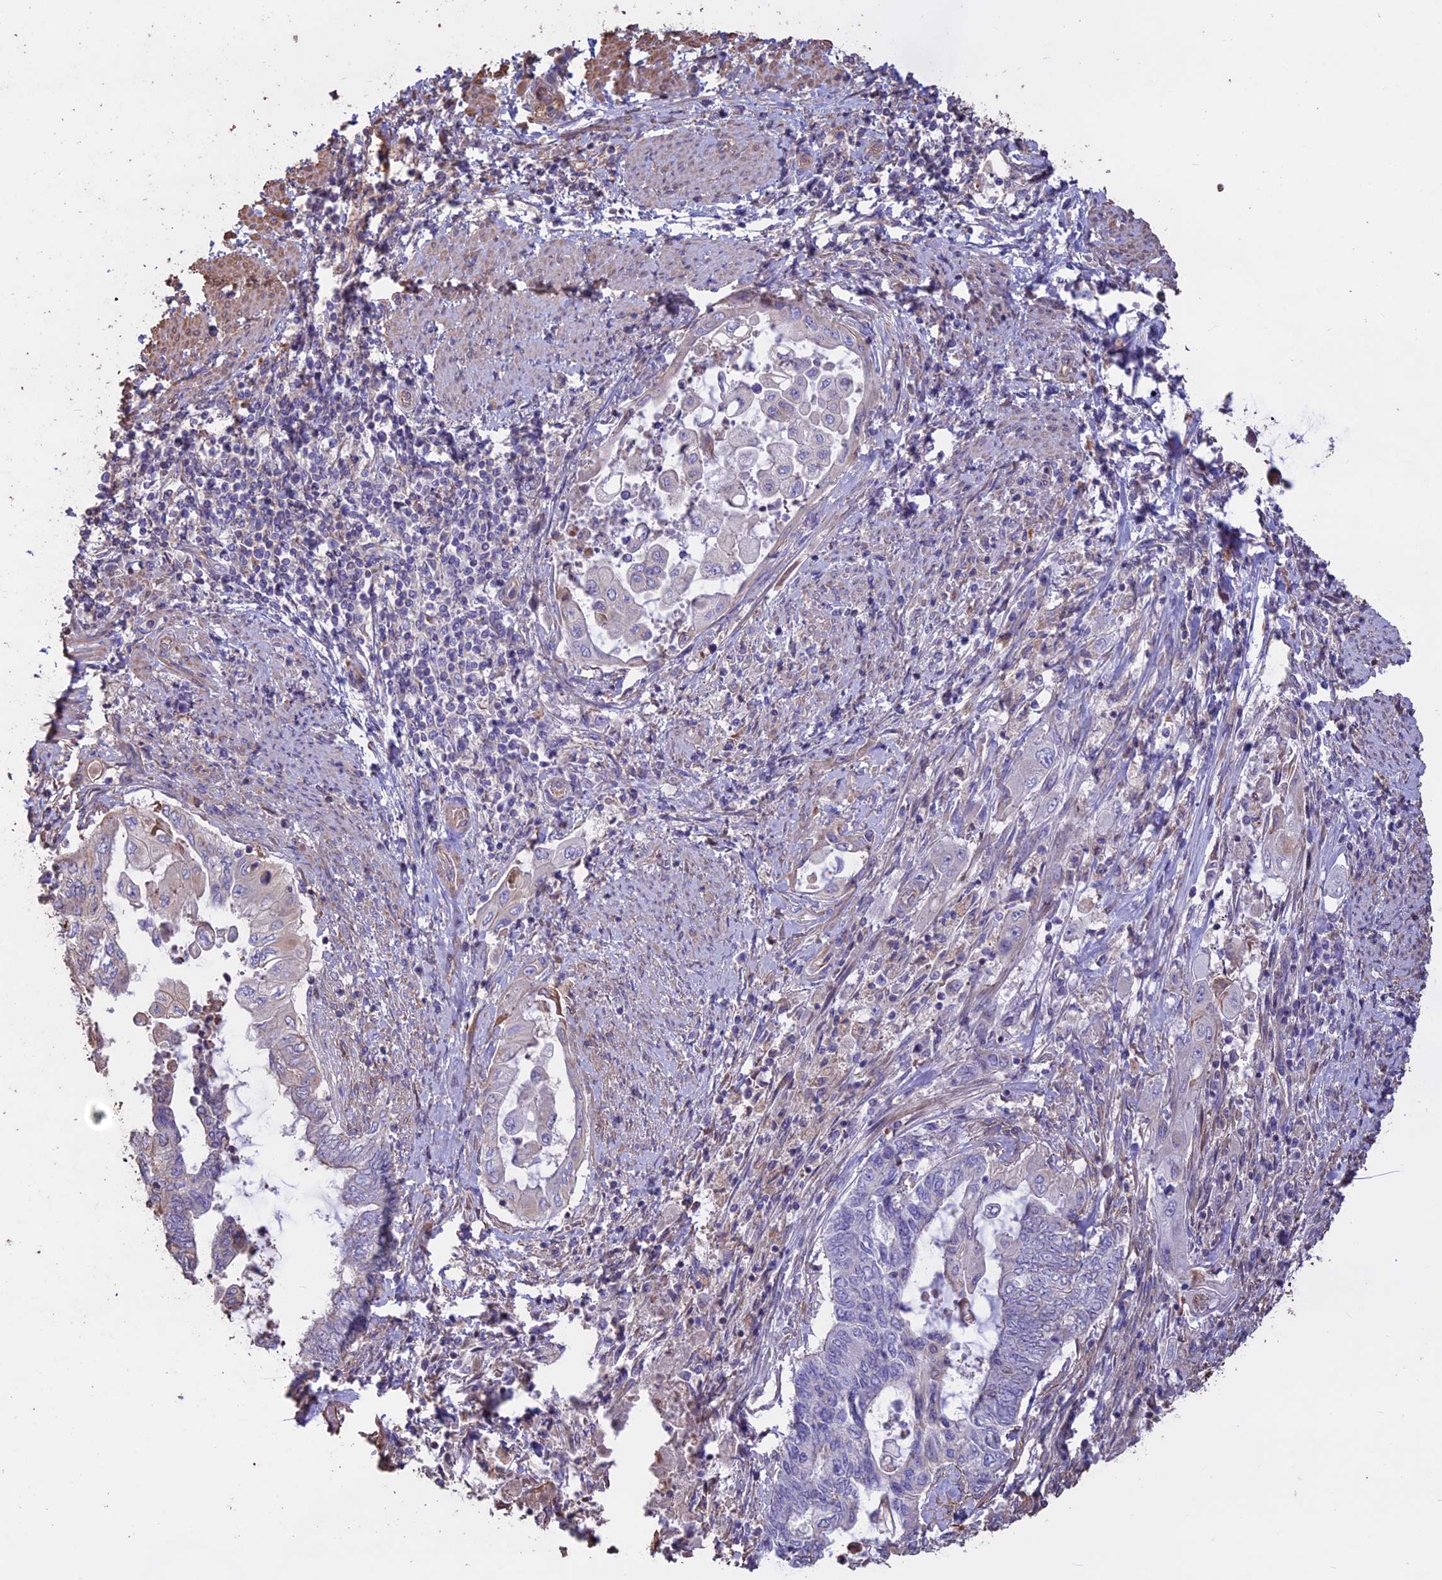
{"staining": {"intensity": "negative", "quantity": "none", "location": "none"}, "tissue": "endometrial cancer", "cell_type": "Tumor cells", "image_type": "cancer", "snomed": [{"axis": "morphology", "description": "Adenocarcinoma, NOS"}, {"axis": "topography", "description": "Uterus"}, {"axis": "topography", "description": "Endometrium"}], "caption": "Endometrial adenocarcinoma stained for a protein using IHC displays no positivity tumor cells.", "gene": "CCDC148", "patient": {"sex": "female", "age": 70}}